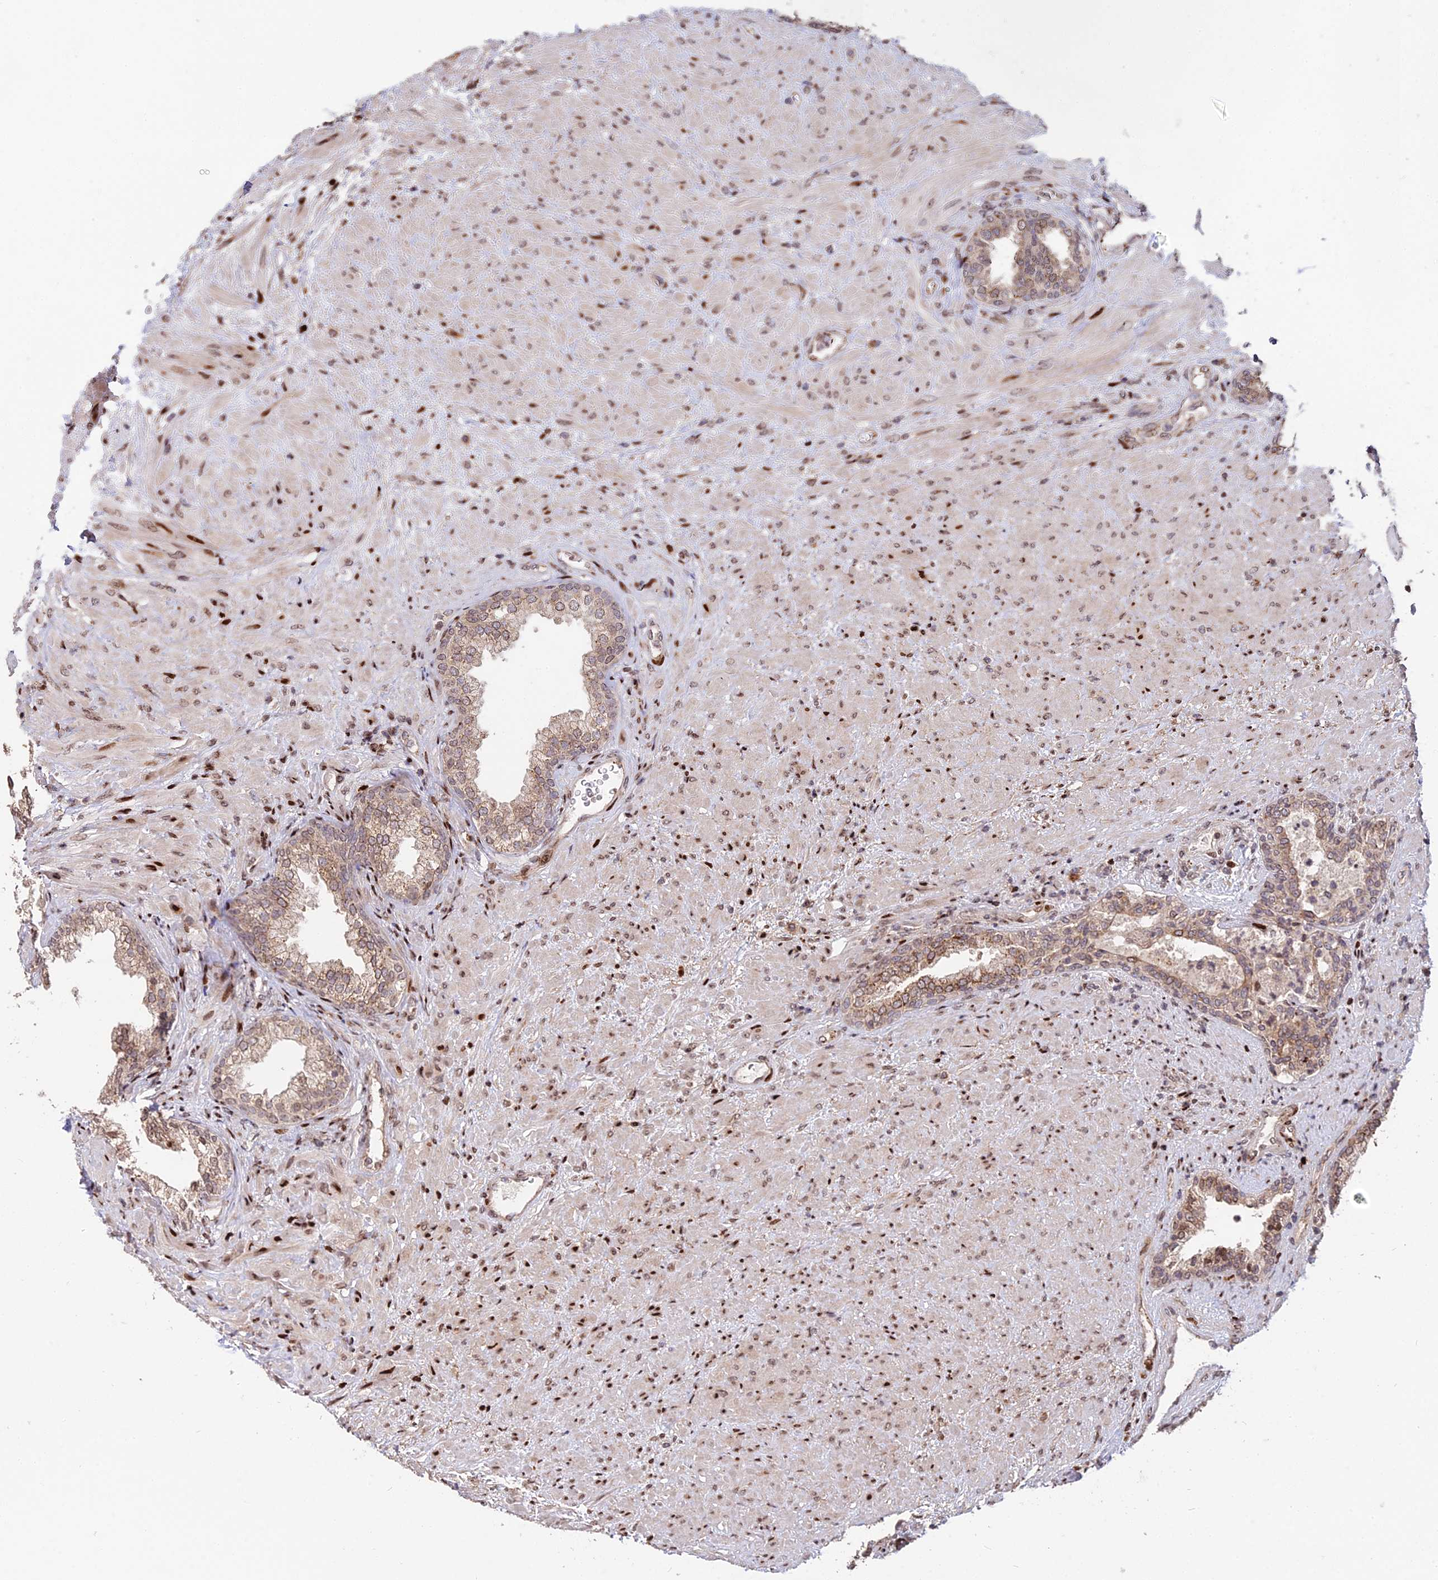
{"staining": {"intensity": "moderate", "quantity": ">75%", "location": "cytoplasmic/membranous,nuclear"}, "tissue": "prostate", "cell_type": "Glandular cells", "image_type": "normal", "snomed": [{"axis": "morphology", "description": "Normal tissue, NOS"}, {"axis": "topography", "description": "Prostate"}], "caption": "Protein expression analysis of unremarkable prostate shows moderate cytoplasmic/membranous,nuclear staining in about >75% of glandular cells.", "gene": "RBMS2", "patient": {"sex": "male", "age": 76}}